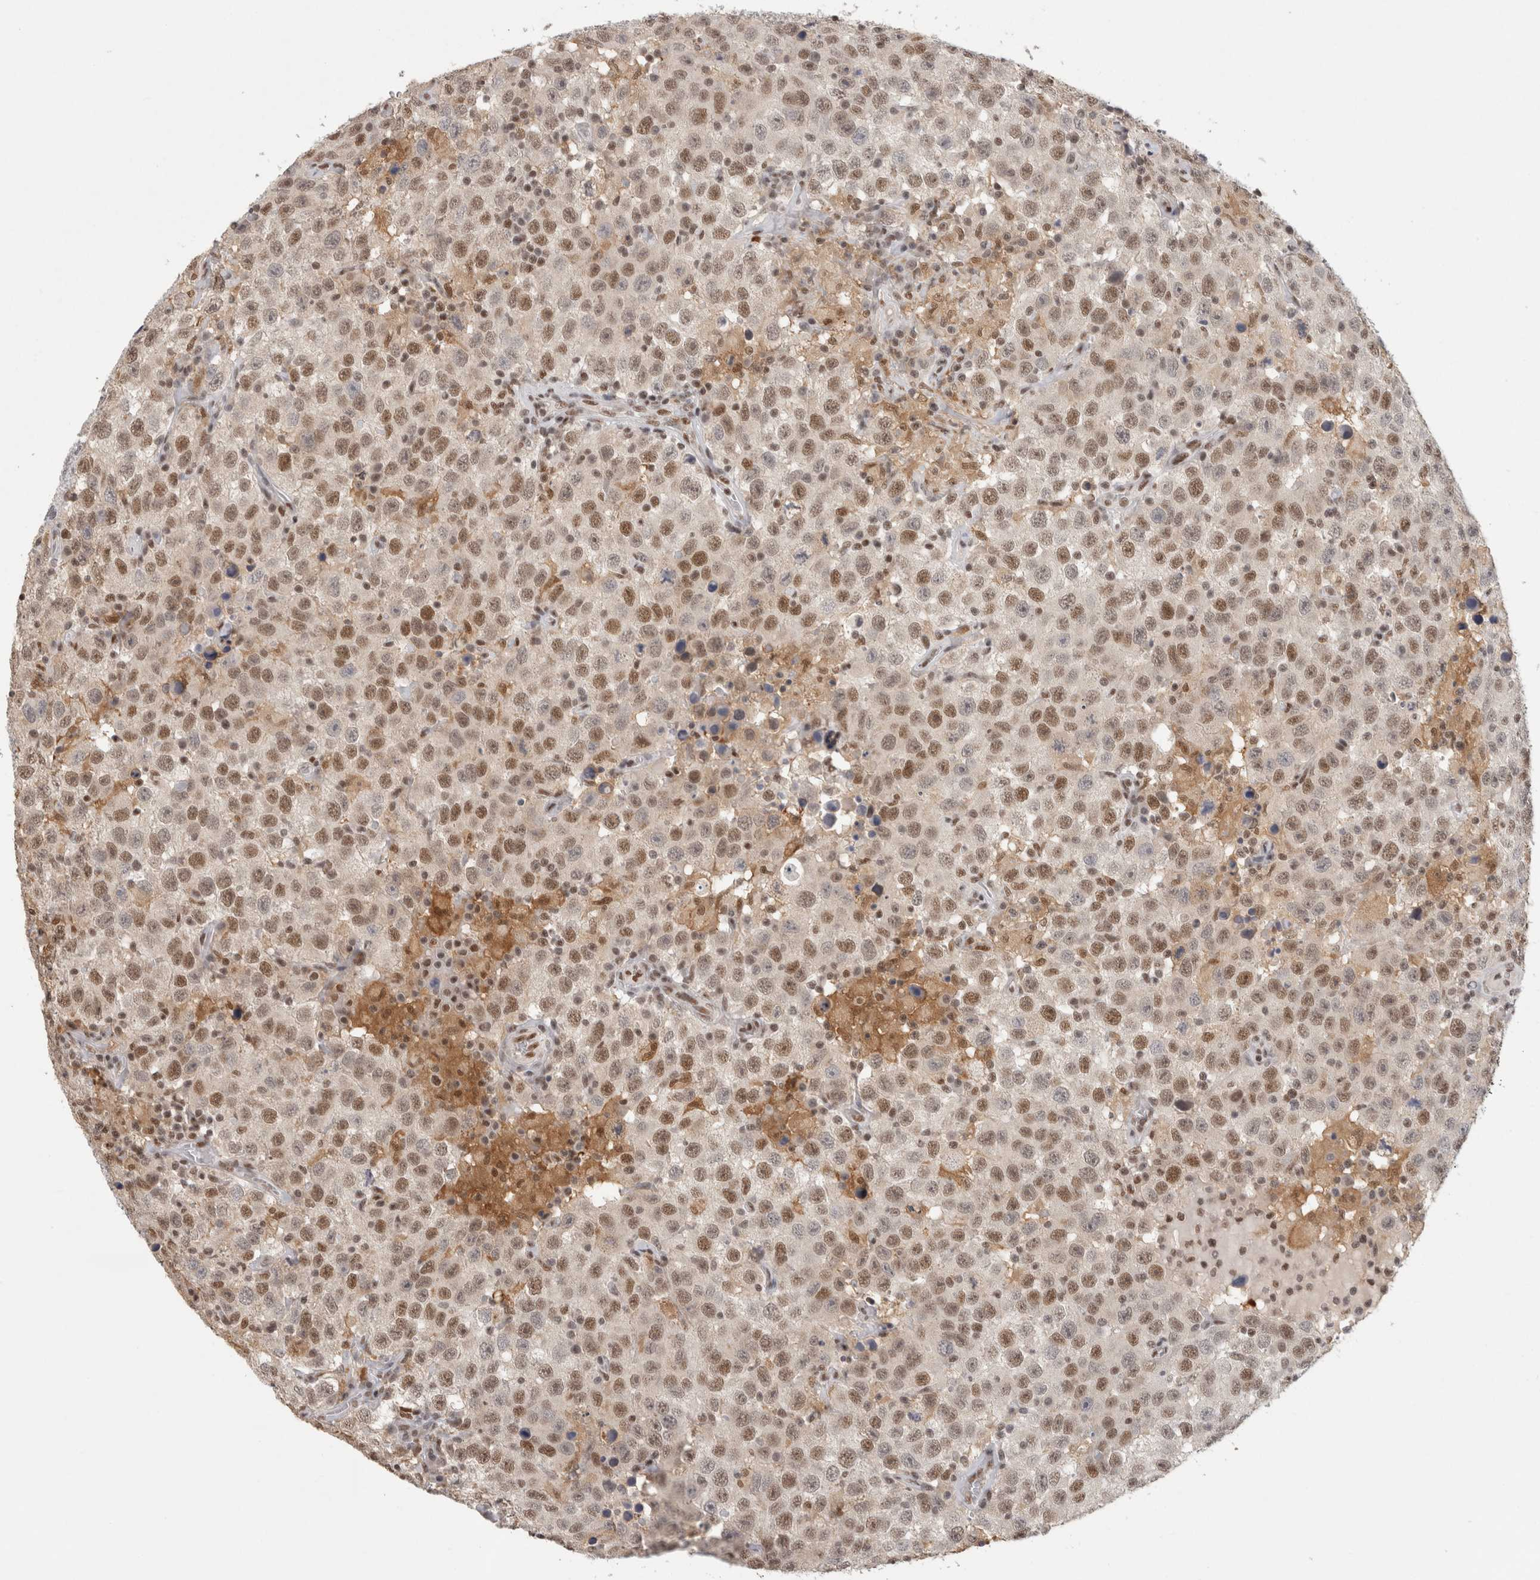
{"staining": {"intensity": "moderate", "quantity": ">75%", "location": "nuclear"}, "tissue": "testis cancer", "cell_type": "Tumor cells", "image_type": "cancer", "snomed": [{"axis": "morphology", "description": "Seminoma, NOS"}, {"axis": "topography", "description": "Testis"}], "caption": "Seminoma (testis) tissue exhibits moderate nuclear positivity in approximately >75% of tumor cells", "gene": "ZNF830", "patient": {"sex": "male", "age": 41}}